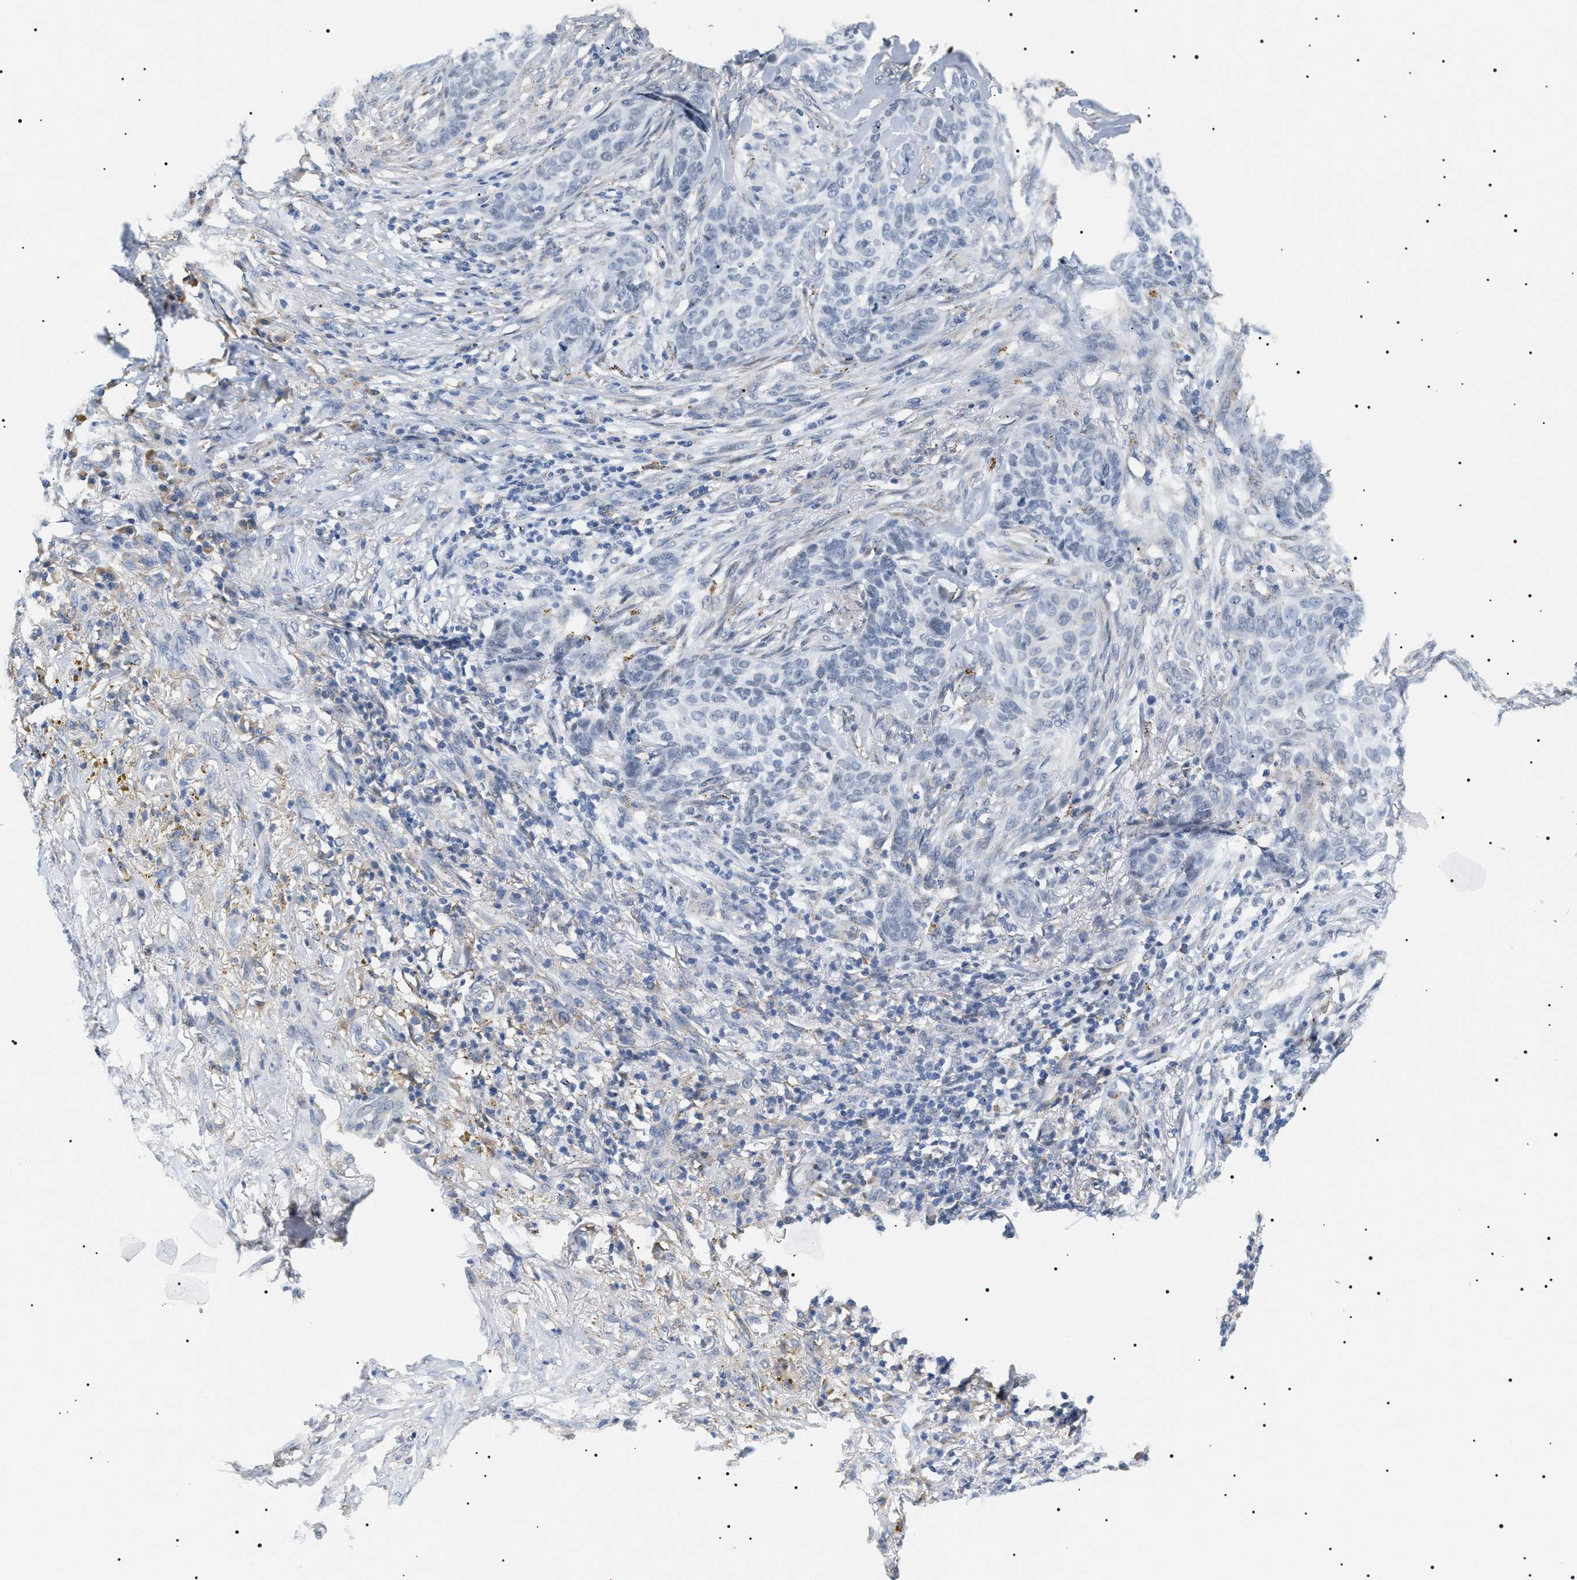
{"staining": {"intensity": "negative", "quantity": "none", "location": "none"}, "tissue": "skin cancer", "cell_type": "Tumor cells", "image_type": "cancer", "snomed": [{"axis": "morphology", "description": "Basal cell carcinoma"}, {"axis": "topography", "description": "Skin"}], "caption": "DAB (3,3'-diaminobenzidine) immunohistochemical staining of skin basal cell carcinoma demonstrates no significant positivity in tumor cells. (Brightfield microscopy of DAB IHC at high magnification).", "gene": "HSD17B11", "patient": {"sex": "male", "age": 85}}